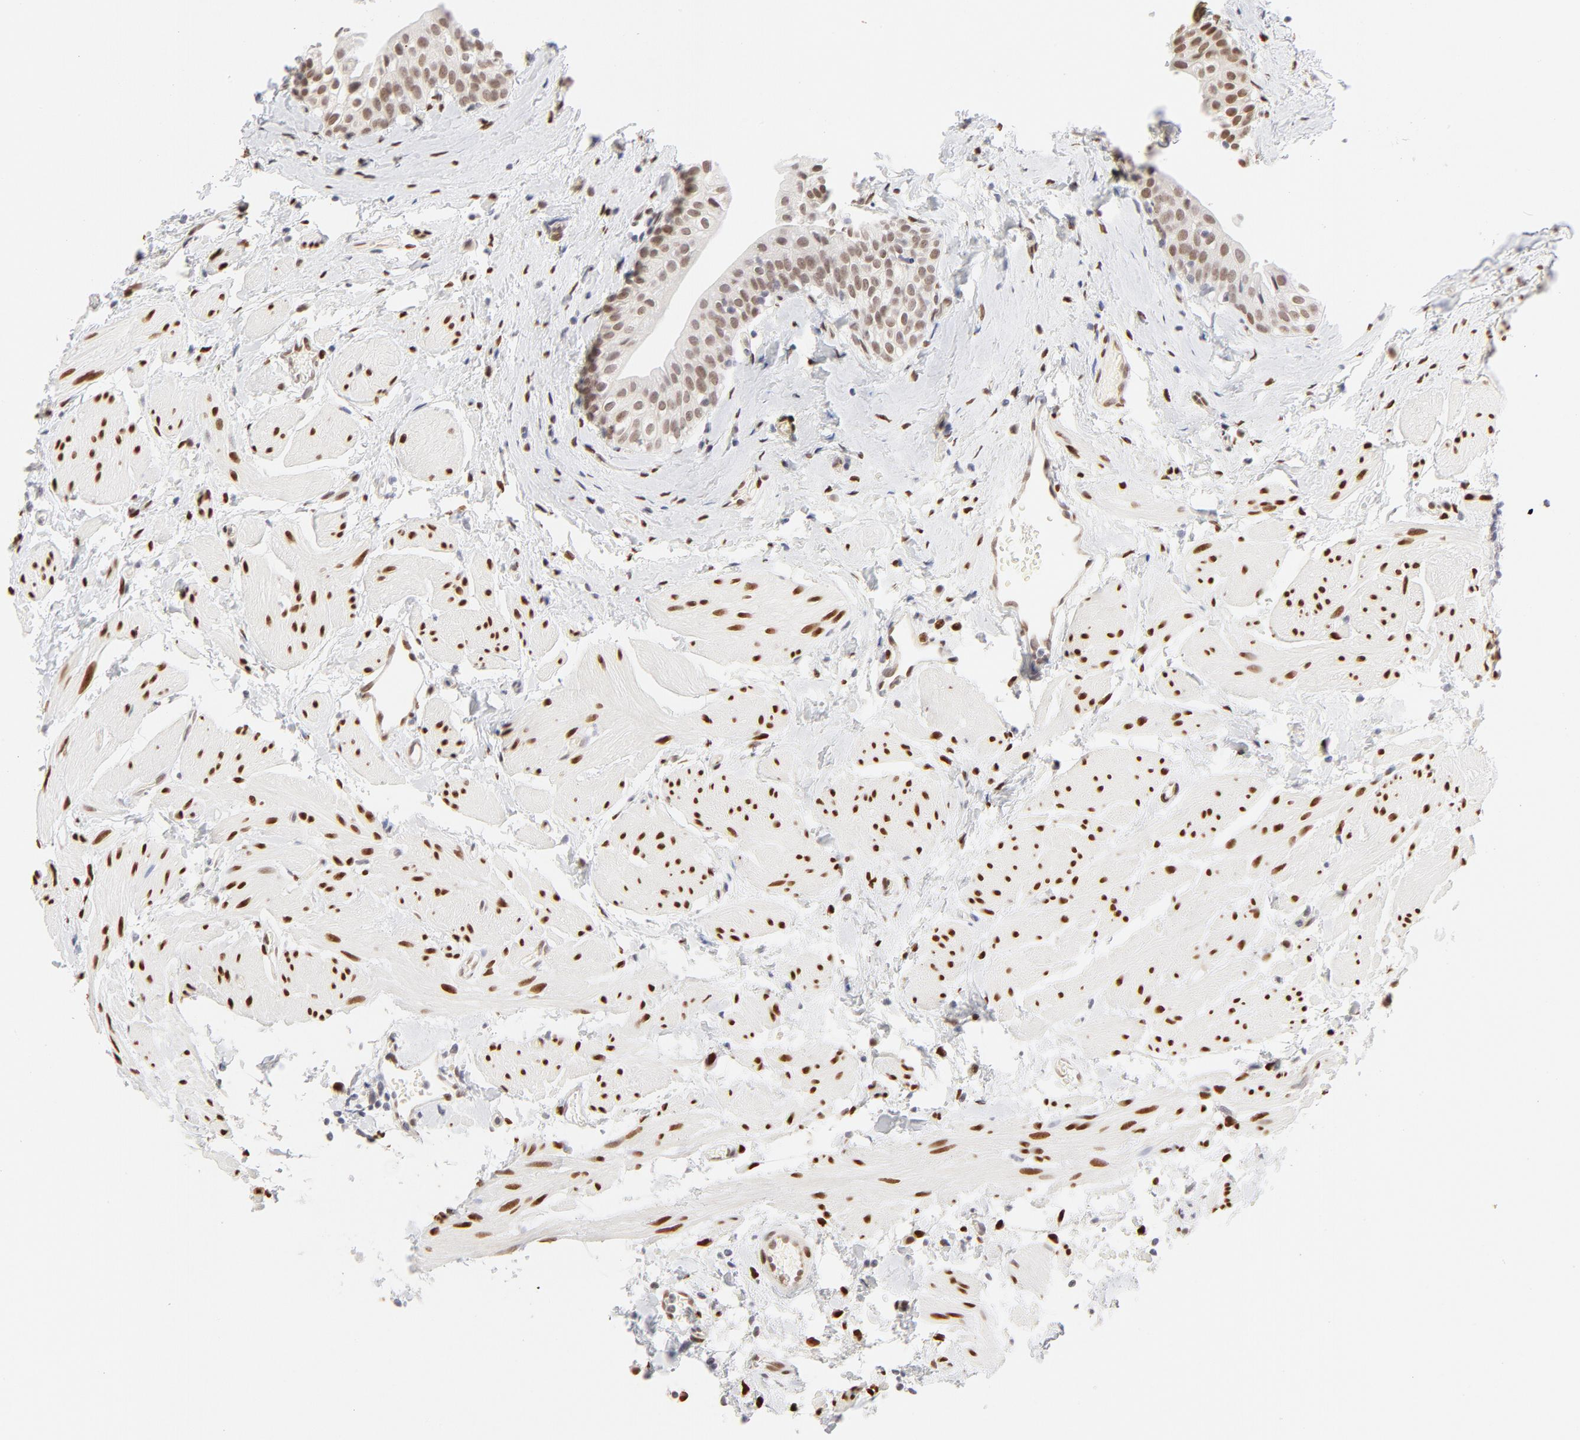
{"staining": {"intensity": "moderate", "quantity": ">75%", "location": "nuclear"}, "tissue": "urinary bladder", "cell_type": "Urothelial cells", "image_type": "normal", "snomed": [{"axis": "morphology", "description": "Normal tissue, NOS"}, {"axis": "topography", "description": "Urinary bladder"}], "caption": "A brown stain labels moderate nuclear positivity of a protein in urothelial cells of benign urinary bladder. (DAB = brown stain, brightfield microscopy at high magnification).", "gene": "PBX1", "patient": {"sex": "male", "age": 59}}